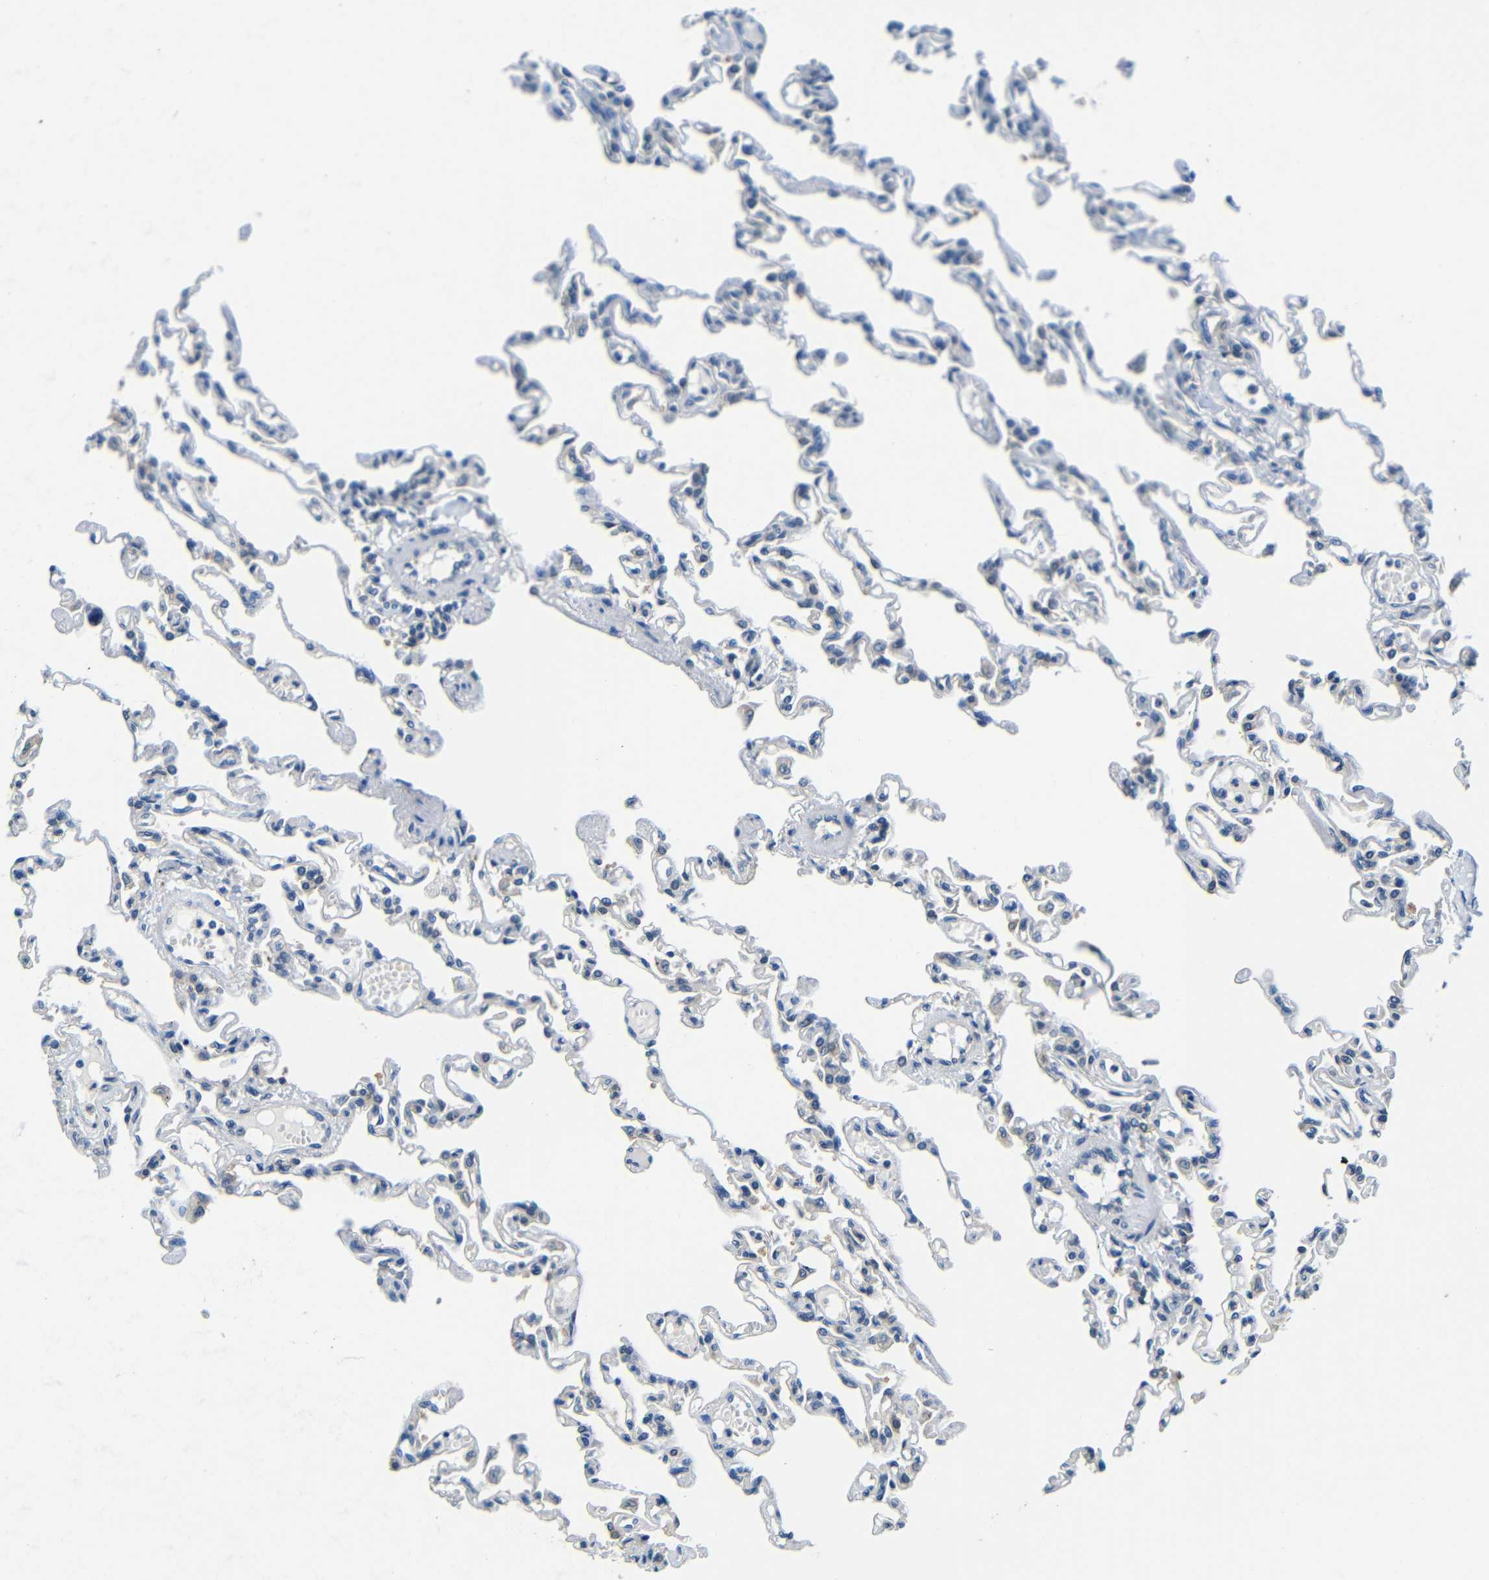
{"staining": {"intensity": "weak", "quantity": "<25%", "location": "cytoplasmic/membranous"}, "tissue": "lung", "cell_type": "Alveolar cells", "image_type": "normal", "snomed": [{"axis": "morphology", "description": "Normal tissue, NOS"}, {"axis": "topography", "description": "Lung"}], "caption": "Photomicrograph shows no protein positivity in alveolar cells of benign lung.", "gene": "ADAP1", "patient": {"sex": "male", "age": 21}}